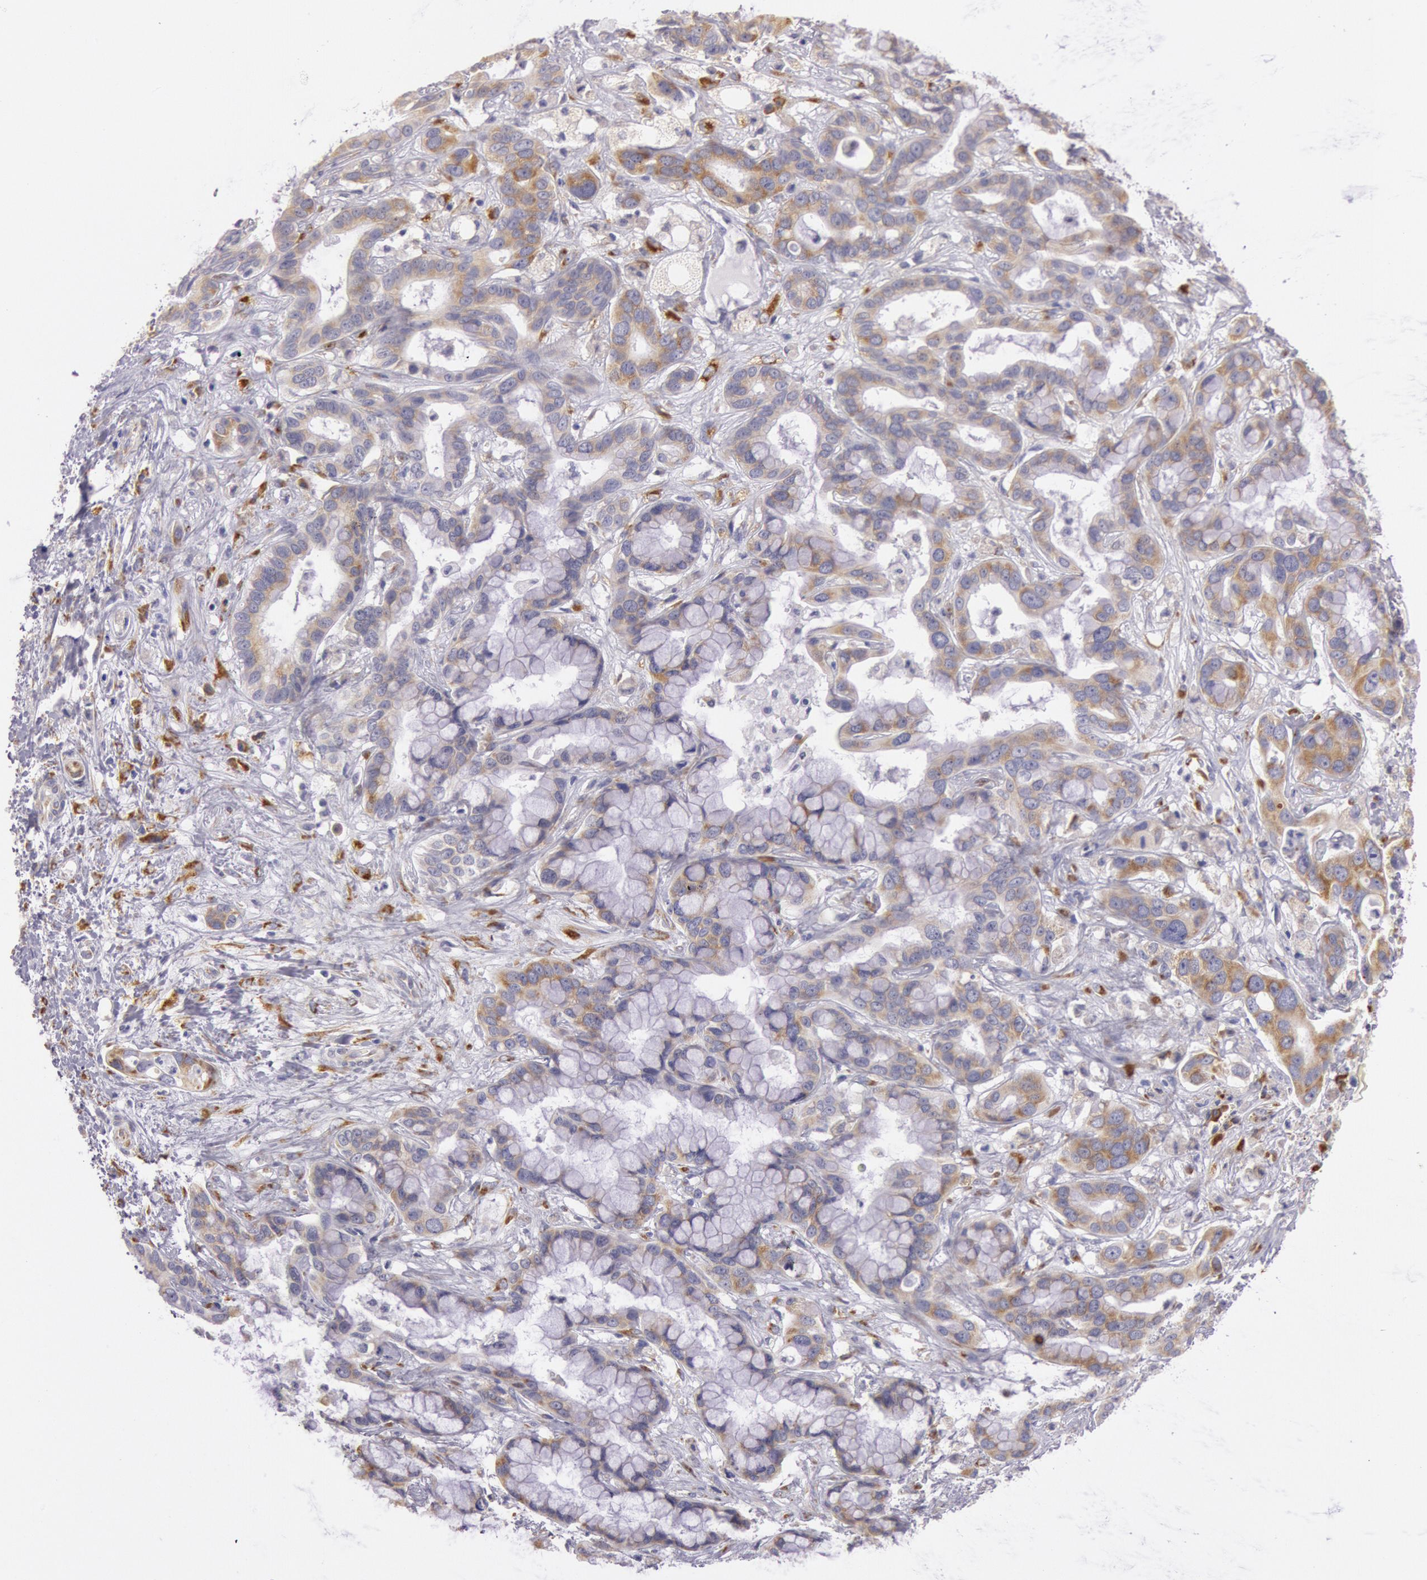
{"staining": {"intensity": "weak", "quantity": "25%-75%", "location": "cytoplasmic/membranous"}, "tissue": "liver cancer", "cell_type": "Tumor cells", "image_type": "cancer", "snomed": [{"axis": "morphology", "description": "Cholangiocarcinoma"}, {"axis": "topography", "description": "Liver"}], "caption": "There is low levels of weak cytoplasmic/membranous positivity in tumor cells of liver cancer, as demonstrated by immunohistochemical staining (brown color).", "gene": "CIDEB", "patient": {"sex": "female", "age": 65}}